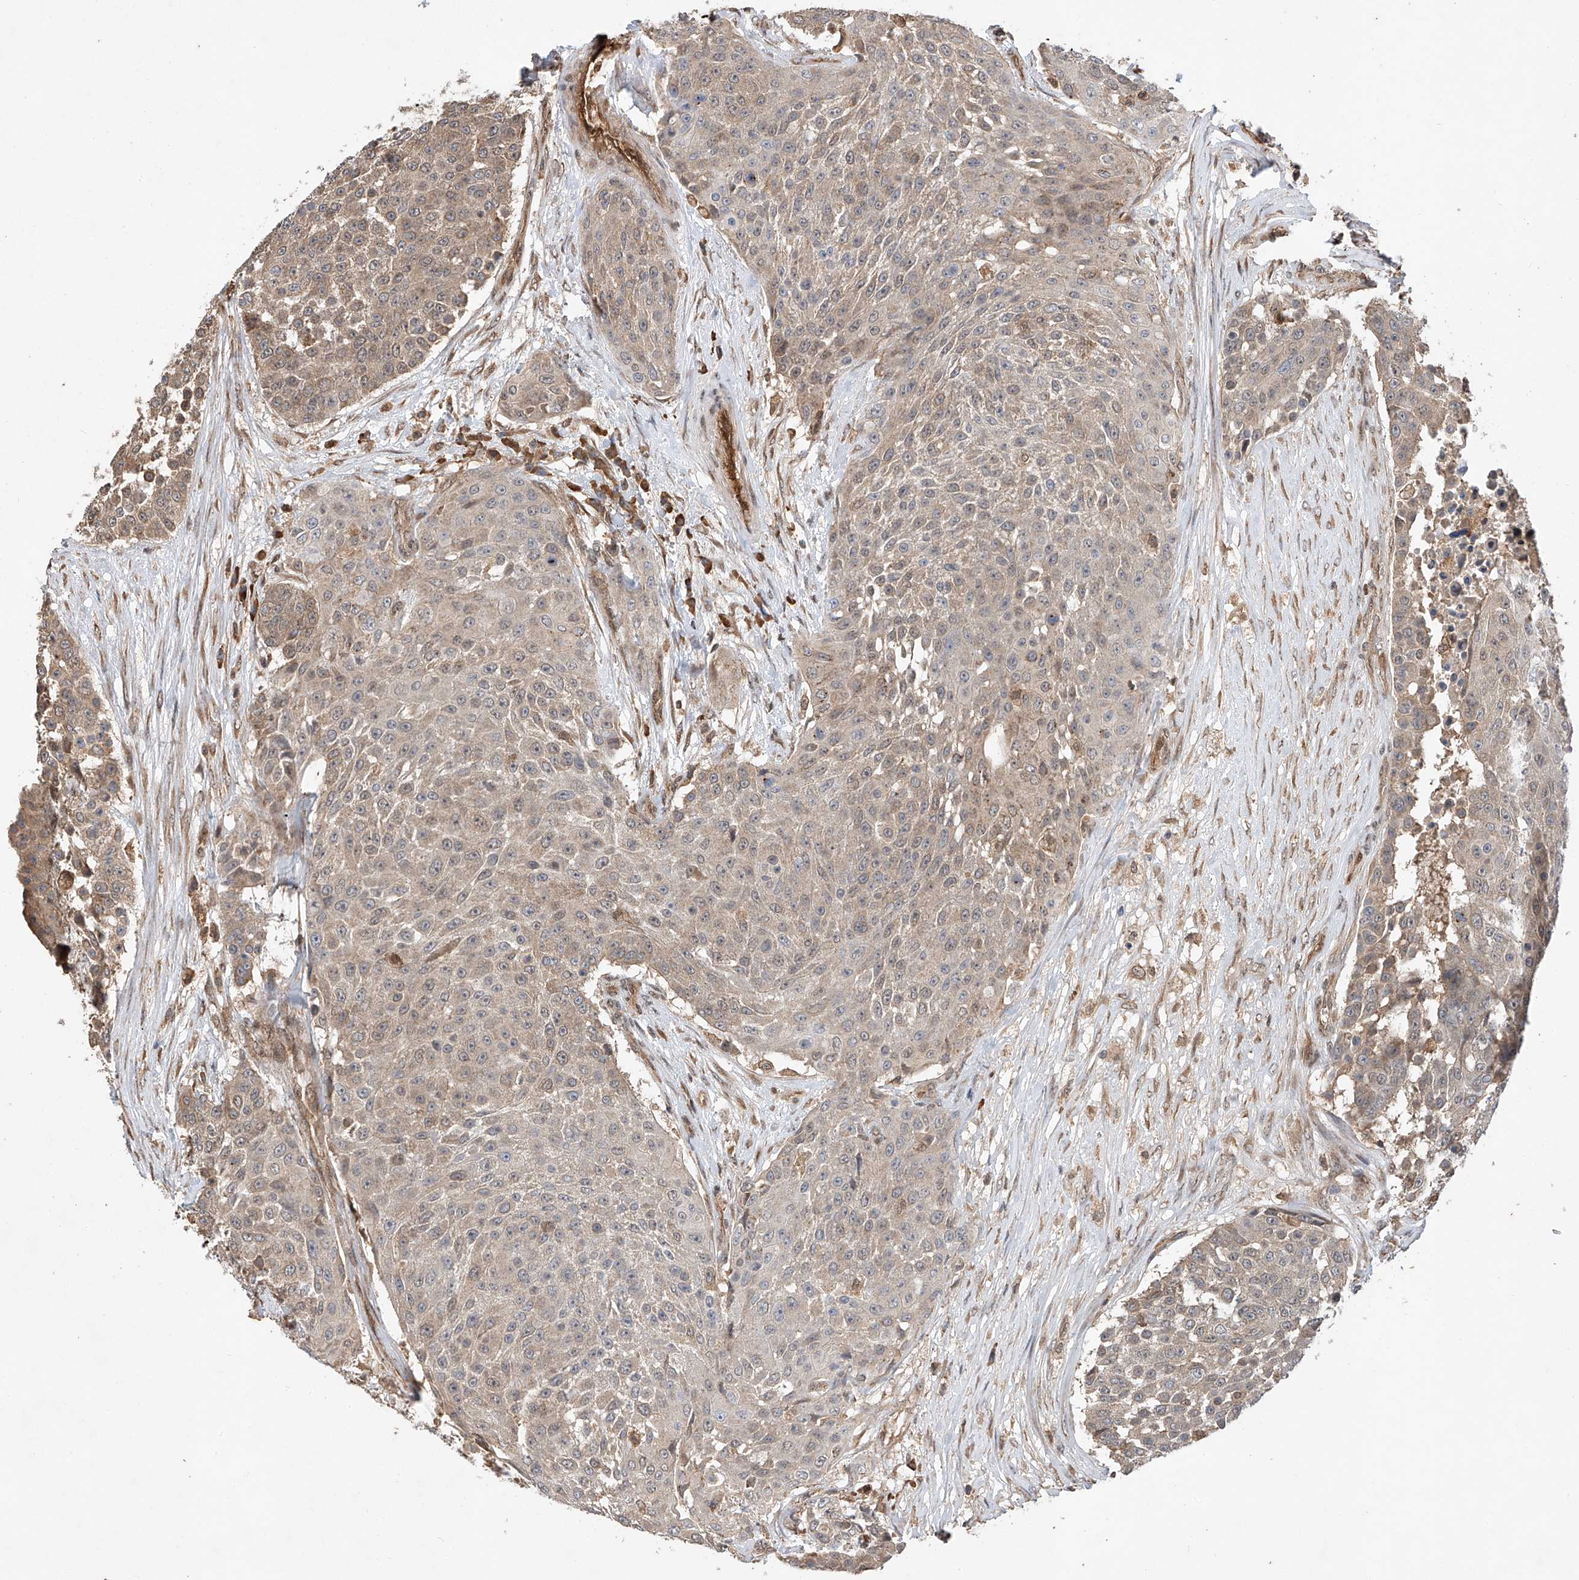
{"staining": {"intensity": "weak", "quantity": "25%-75%", "location": "cytoplasmic/membranous"}, "tissue": "urothelial cancer", "cell_type": "Tumor cells", "image_type": "cancer", "snomed": [{"axis": "morphology", "description": "Urothelial carcinoma, High grade"}, {"axis": "topography", "description": "Urinary bladder"}], "caption": "An IHC image of tumor tissue is shown. Protein staining in brown highlights weak cytoplasmic/membranous positivity in urothelial cancer within tumor cells.", "gene": "RILPL2", "patient": {"sex": "female", "age": 63}}